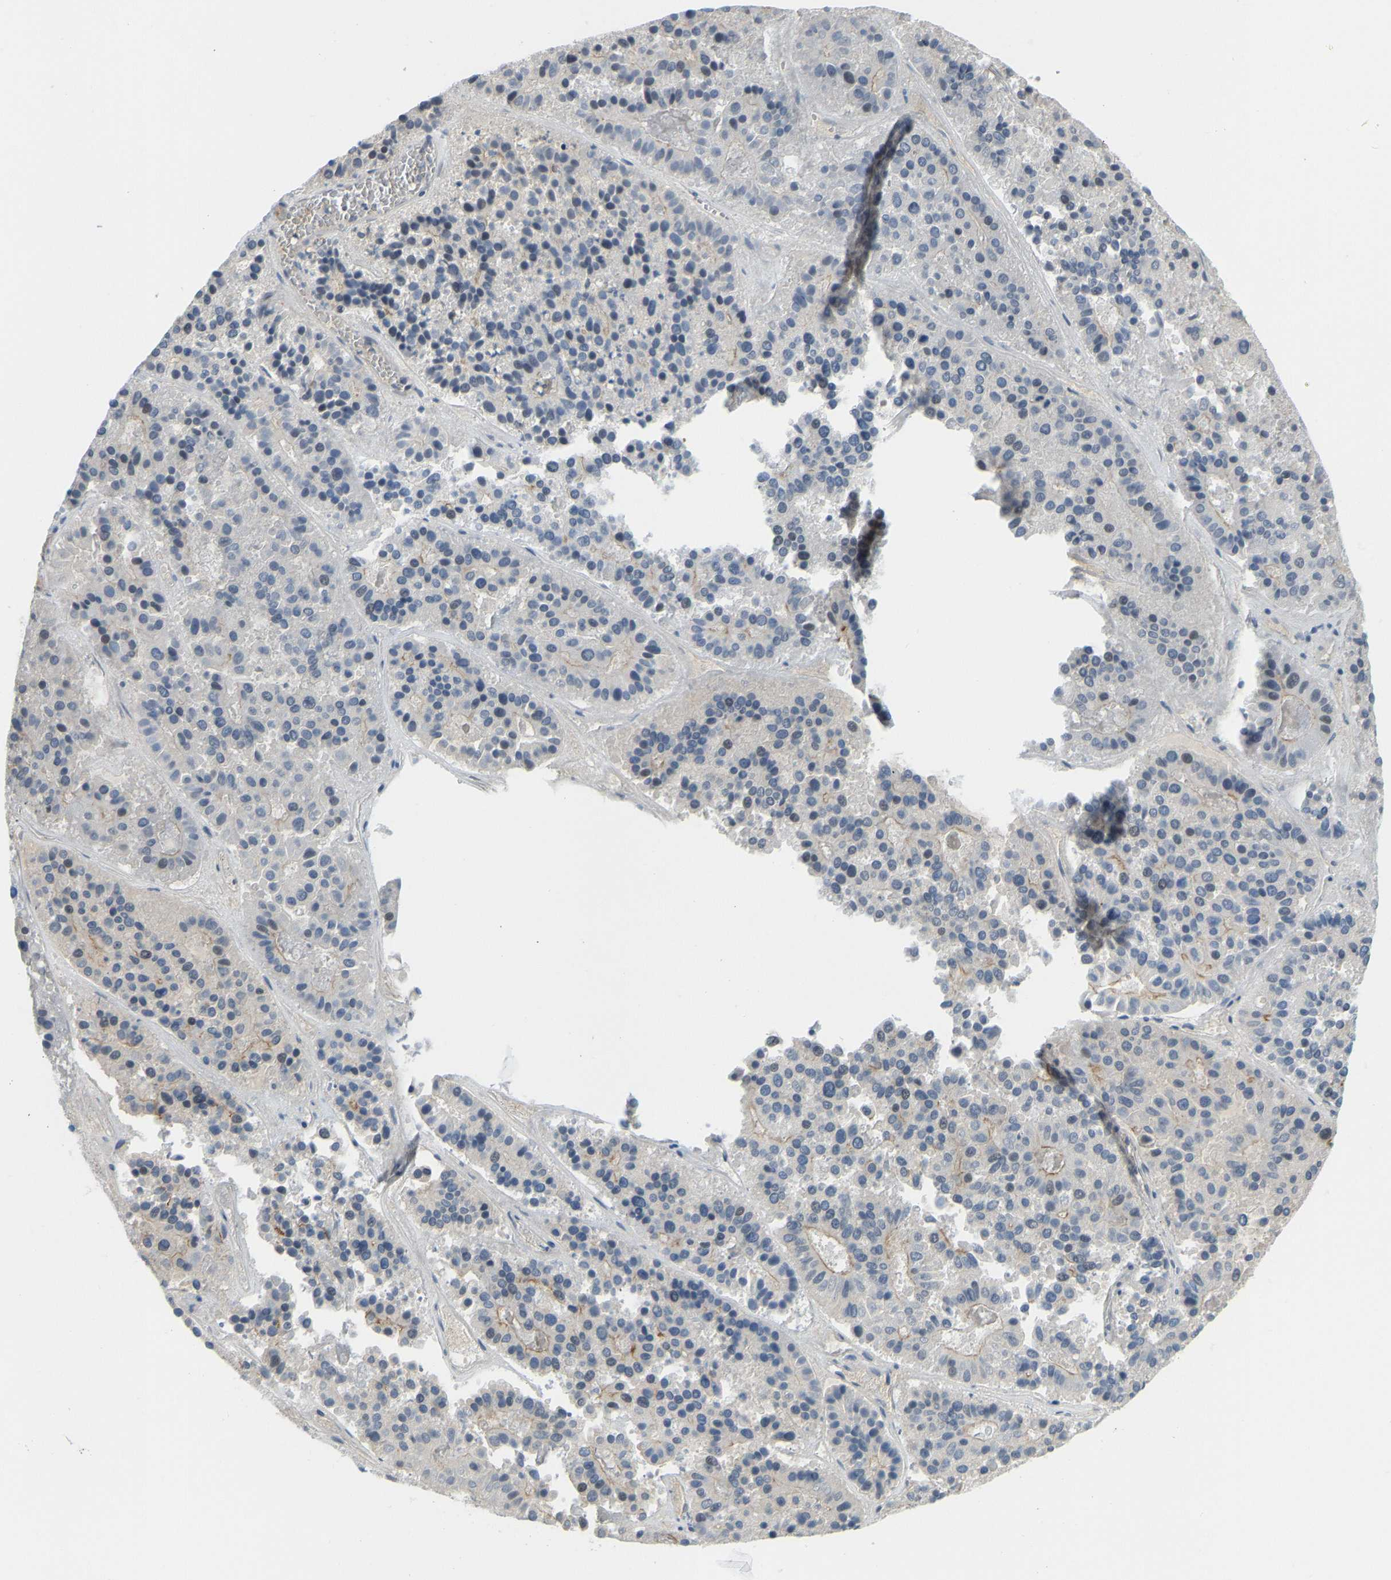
{"staining": {"intensity": "moderate", "quantity": "25%-75%", "location": "cytoplasmic/membranous"}, "tissue": "pancreatic cancer", "cell_type": "Tumor cells", "image_type": "cancer", "snomed": [{"axis": "morphology", "description": "Adenocarcinoma, NOS"}, {"axis": "topography", "description": "Pancreas"}], "caption": "IHC of human pancreatic cancer (adenocarcinoma) demonstrates medium levels of moderate cytoplasmic/membranous positivity in about 25%-75% of tumor cells. Immunohistochemistry (ihc) stains the protein of interest in brown and the nuclei are stained blue.", "gene": "KIAA1671", "patient": {"sex": "male", "age": 50}}